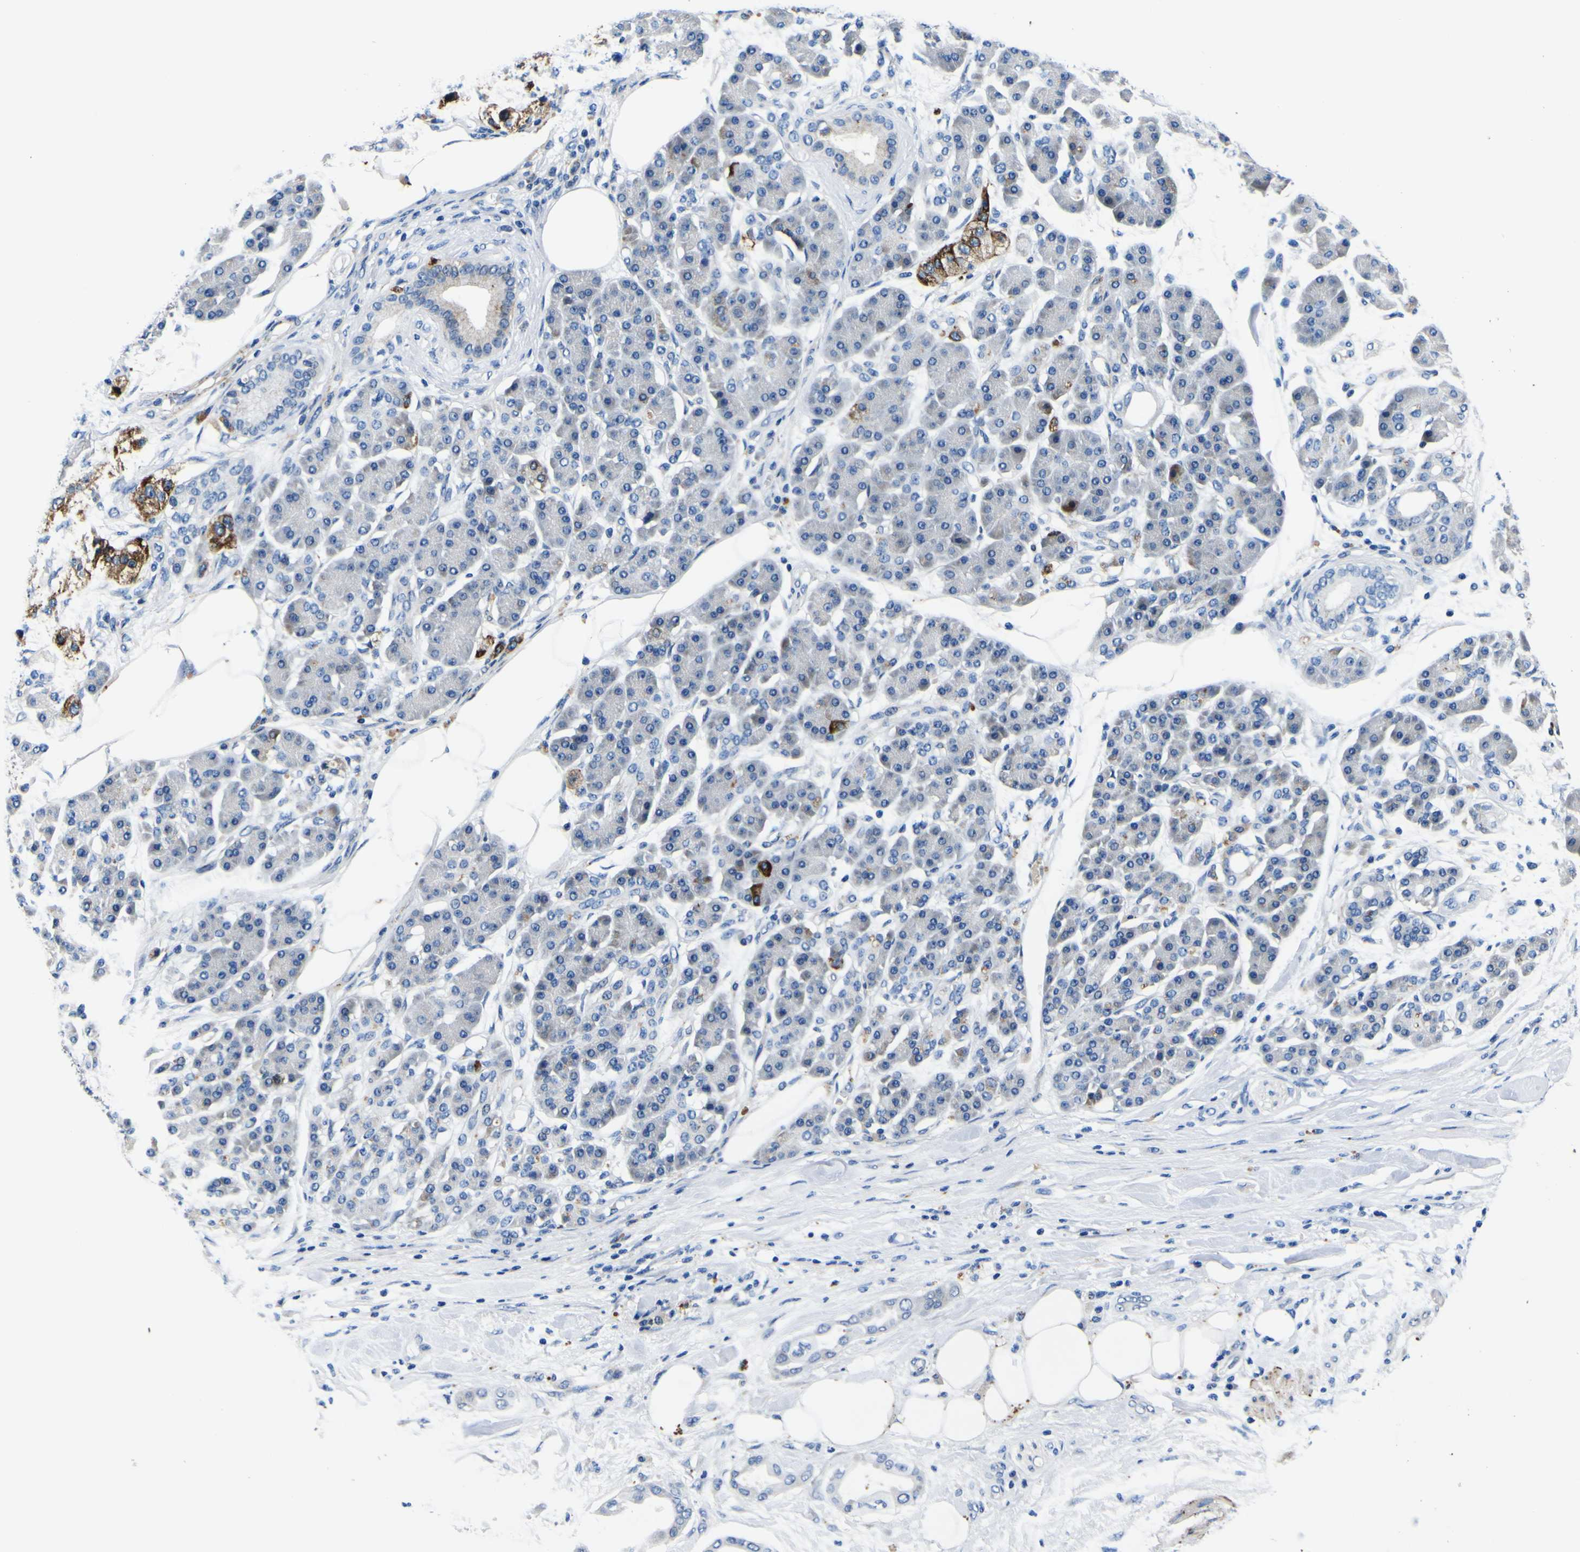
{"staining": {"intensity": "negative", "quantity": "none", "location": "none"}, "tissue": "pancreatic cancer", "cell_type": "Tumor cells", "image_type": "cancer", "snomed": [{"axis": "morphology", "description": "Adenocarcinoma, NOS"}, {"axis": "morphology", "description": "Adenocarcinoma, metastatic, NOS"}, {"axis": "topography", "description": "Lymph node"}, {"axis": "topography", "description": "Pancreas"}, {"axis": "topography", "description": "Duodenum"}], "caption": "DAB immunohistochemical staining of human pancreatic cancer shows no significant expression in tumor cells.", "gene": "AGAP3", "patient": {"sex": "female", "age": 64}}